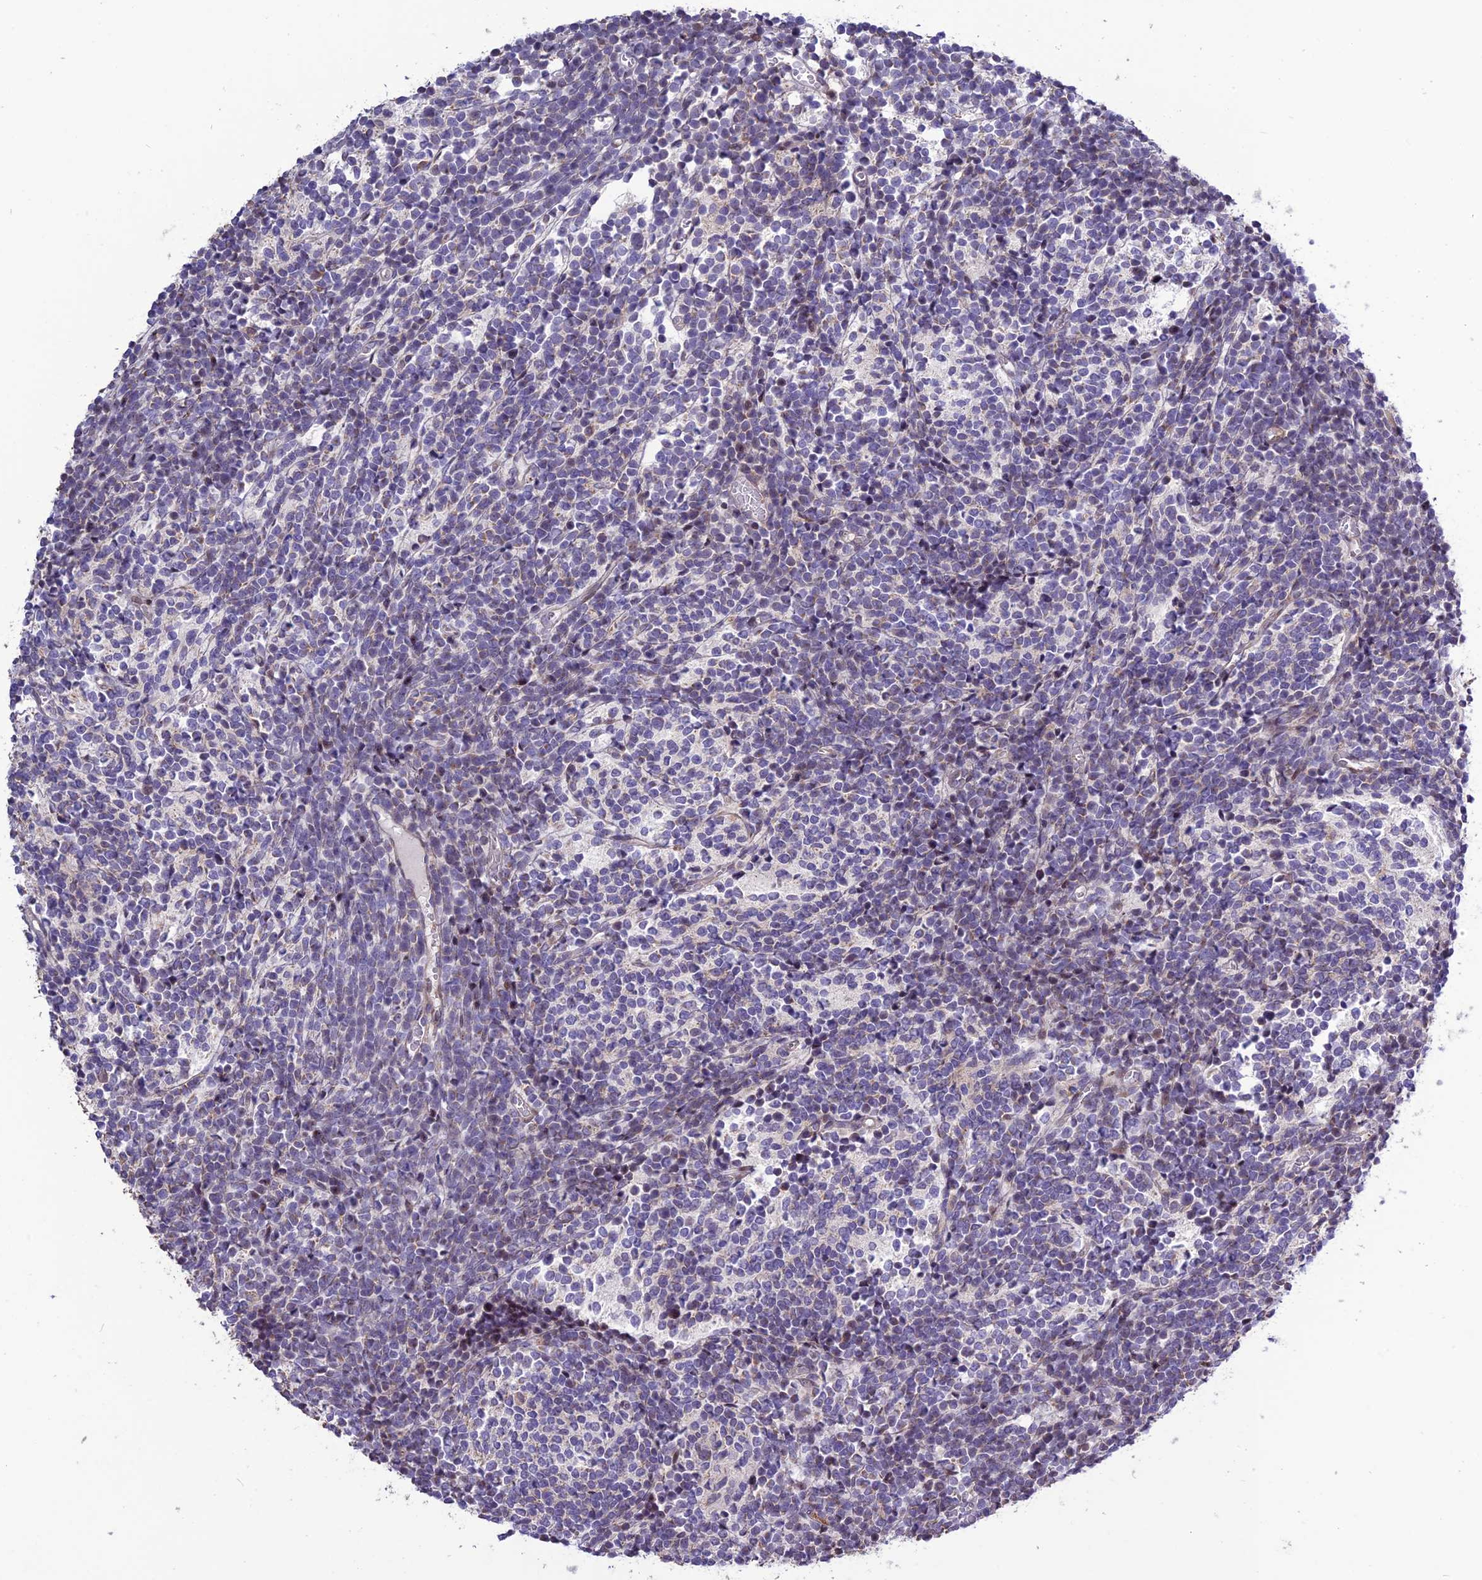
{"staining": {"intensity": "negative", "quantity": "none", "location": "none"}, "tissue": "glioma", "cell_type": "Tumor cells", "image_type": "cancer", "snomed": [{"axis": "morphology", "description": "Glioma, malignant, Low grade"}, {"axis": "topography", "description": "Brain"}], "caption": "The histopathology image shows no staining of tumor cells in glioma. (Immunohistochemistry (ihc), brightfield microscopy, high magnification).", "gene": "SPG21", "patient": {"sex": "female", "age": 1}}